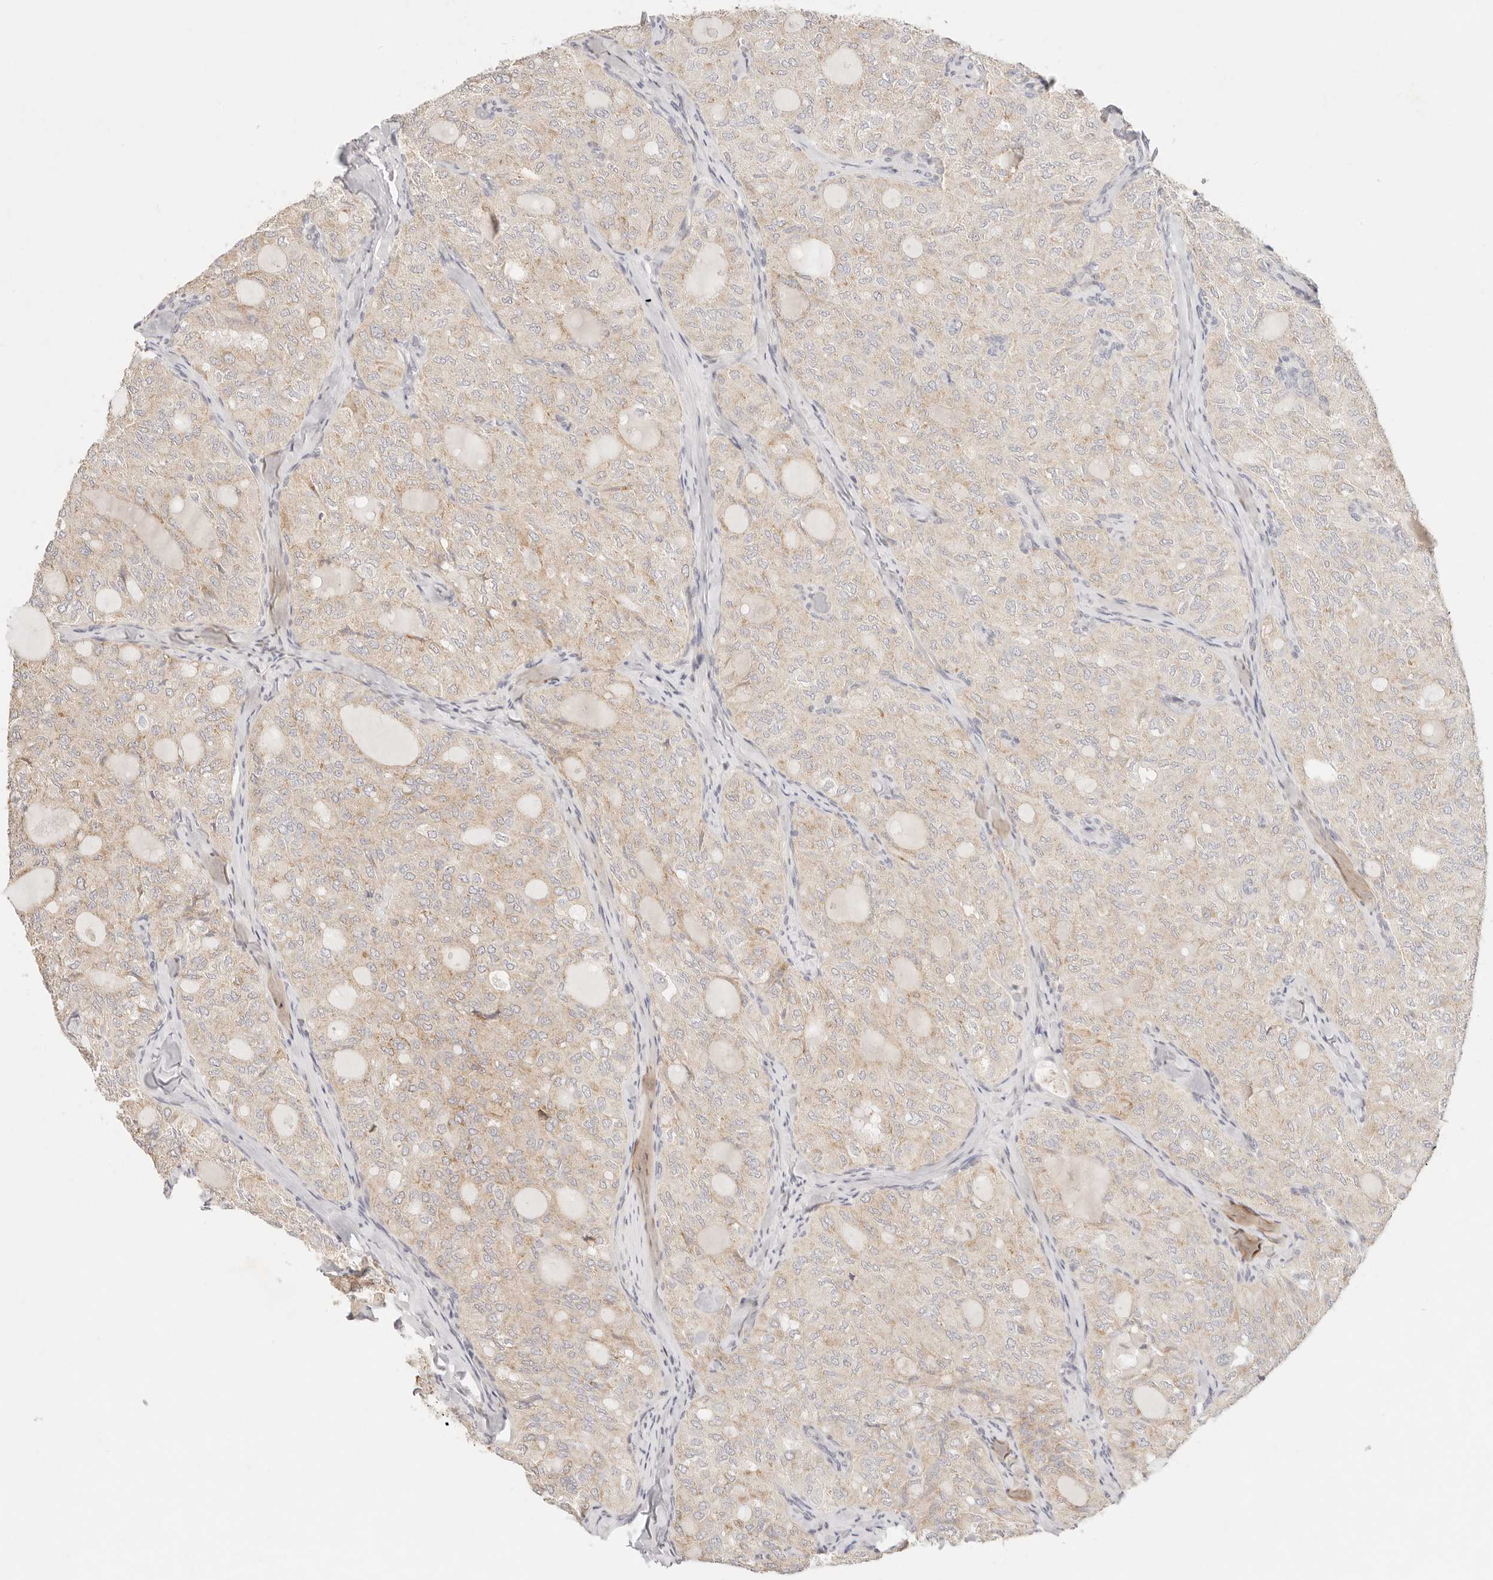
{"staining": {"intensity": "weak", "quantity": "<25%", "location": "cytoplasmic/membranous"}, "tissue": "thyroid cancer", "cell_type": "Tumor cells", "image_type": "cancer", "snomed": [{"axis": "morphology", "description": "Follicular adenoma carcinoma, NOS"}, {"axis": "topography", "description": "Thyroid gland"}], "caption": "This is an IHC image of human thyroid cancer. There is no staining in tumor cells.", "gene": "GPR156", "patient": {"sex": "male", "age": 75}}